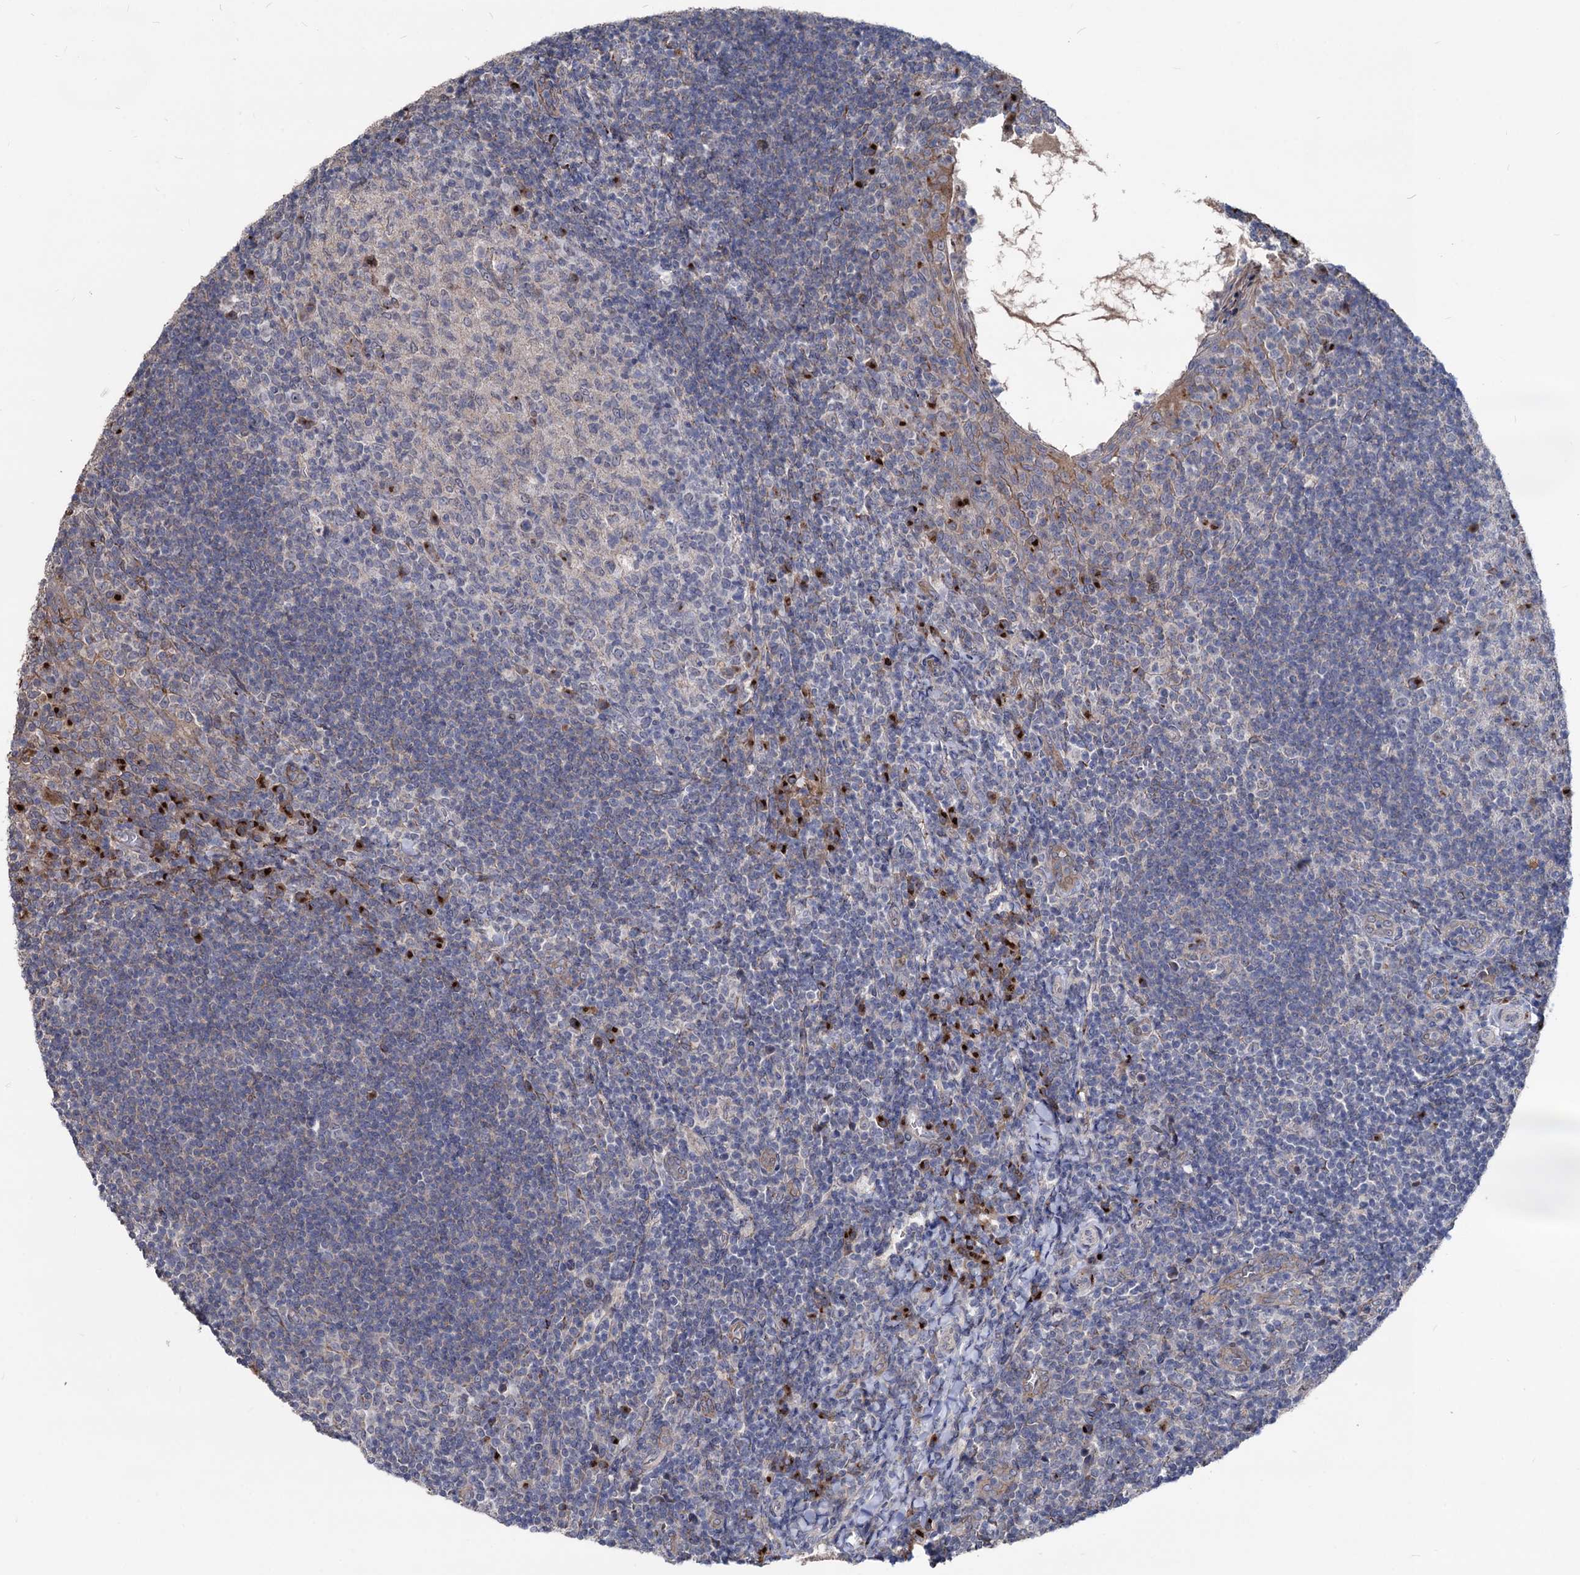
{"staining": {"intensity": "moderate", "quantity": "<25%", "location": "cytoplasmic/membranous"}, "tissue": "tonsil", "cell_type": "Germinal center cells", "image_type": "normal", "snomed": [{"axis": "morphology", "description": "Normal tissue, NOS"}, {"axis": "topography", "description": "Tonsil"}], "caption": "An immunohistochemistry (IHC) histopathology image of normal tissue is shown. Protein staining in brown highlights moderate cytoplasmic/membranous positivity in tonsil within germinal center cells.", "gene": "SMAGP", "patient": {"sex": "female", "age": 10}}